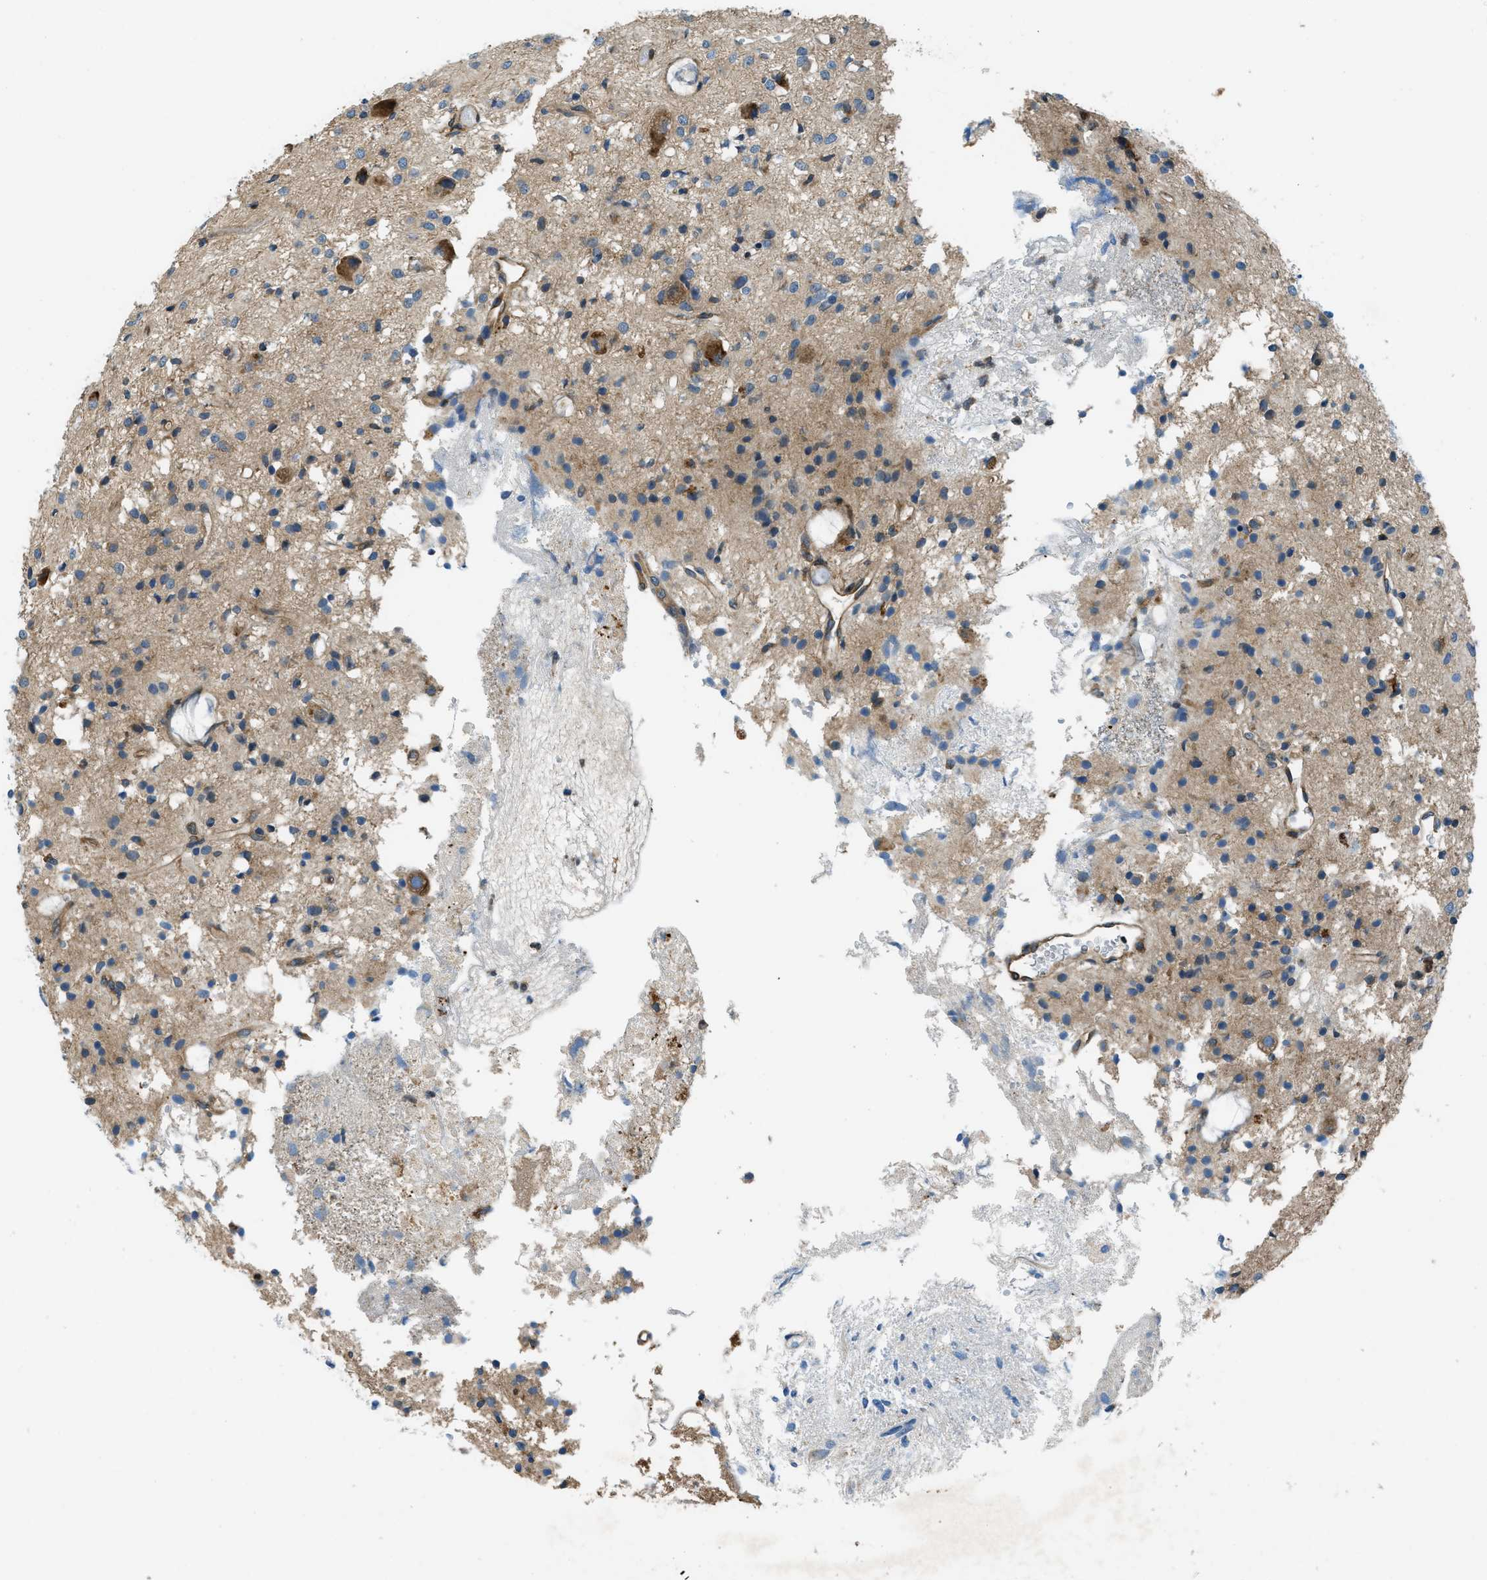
{"staining": {"intensity": "moderate", "quantity": ">75%", "location": "cytoplasmic/membranous"}, "tissue": "glioma", "cell_type": "Tumor cells", "image_type": "cancer", "snomed": [{"axis": "morphology", "description": "Glioma, malignant, High grade"}, {"axis": "topography", "description": "Brain"}], "caption": "This image displays immunohistochemistry staining of high-grade glioma (malignant), with medium moderate cytoplasmic/membranous positivity in about >75% of tumor cells.", "gene": "GIMAP8", "patient": {"sex": "female", "age": 59}}